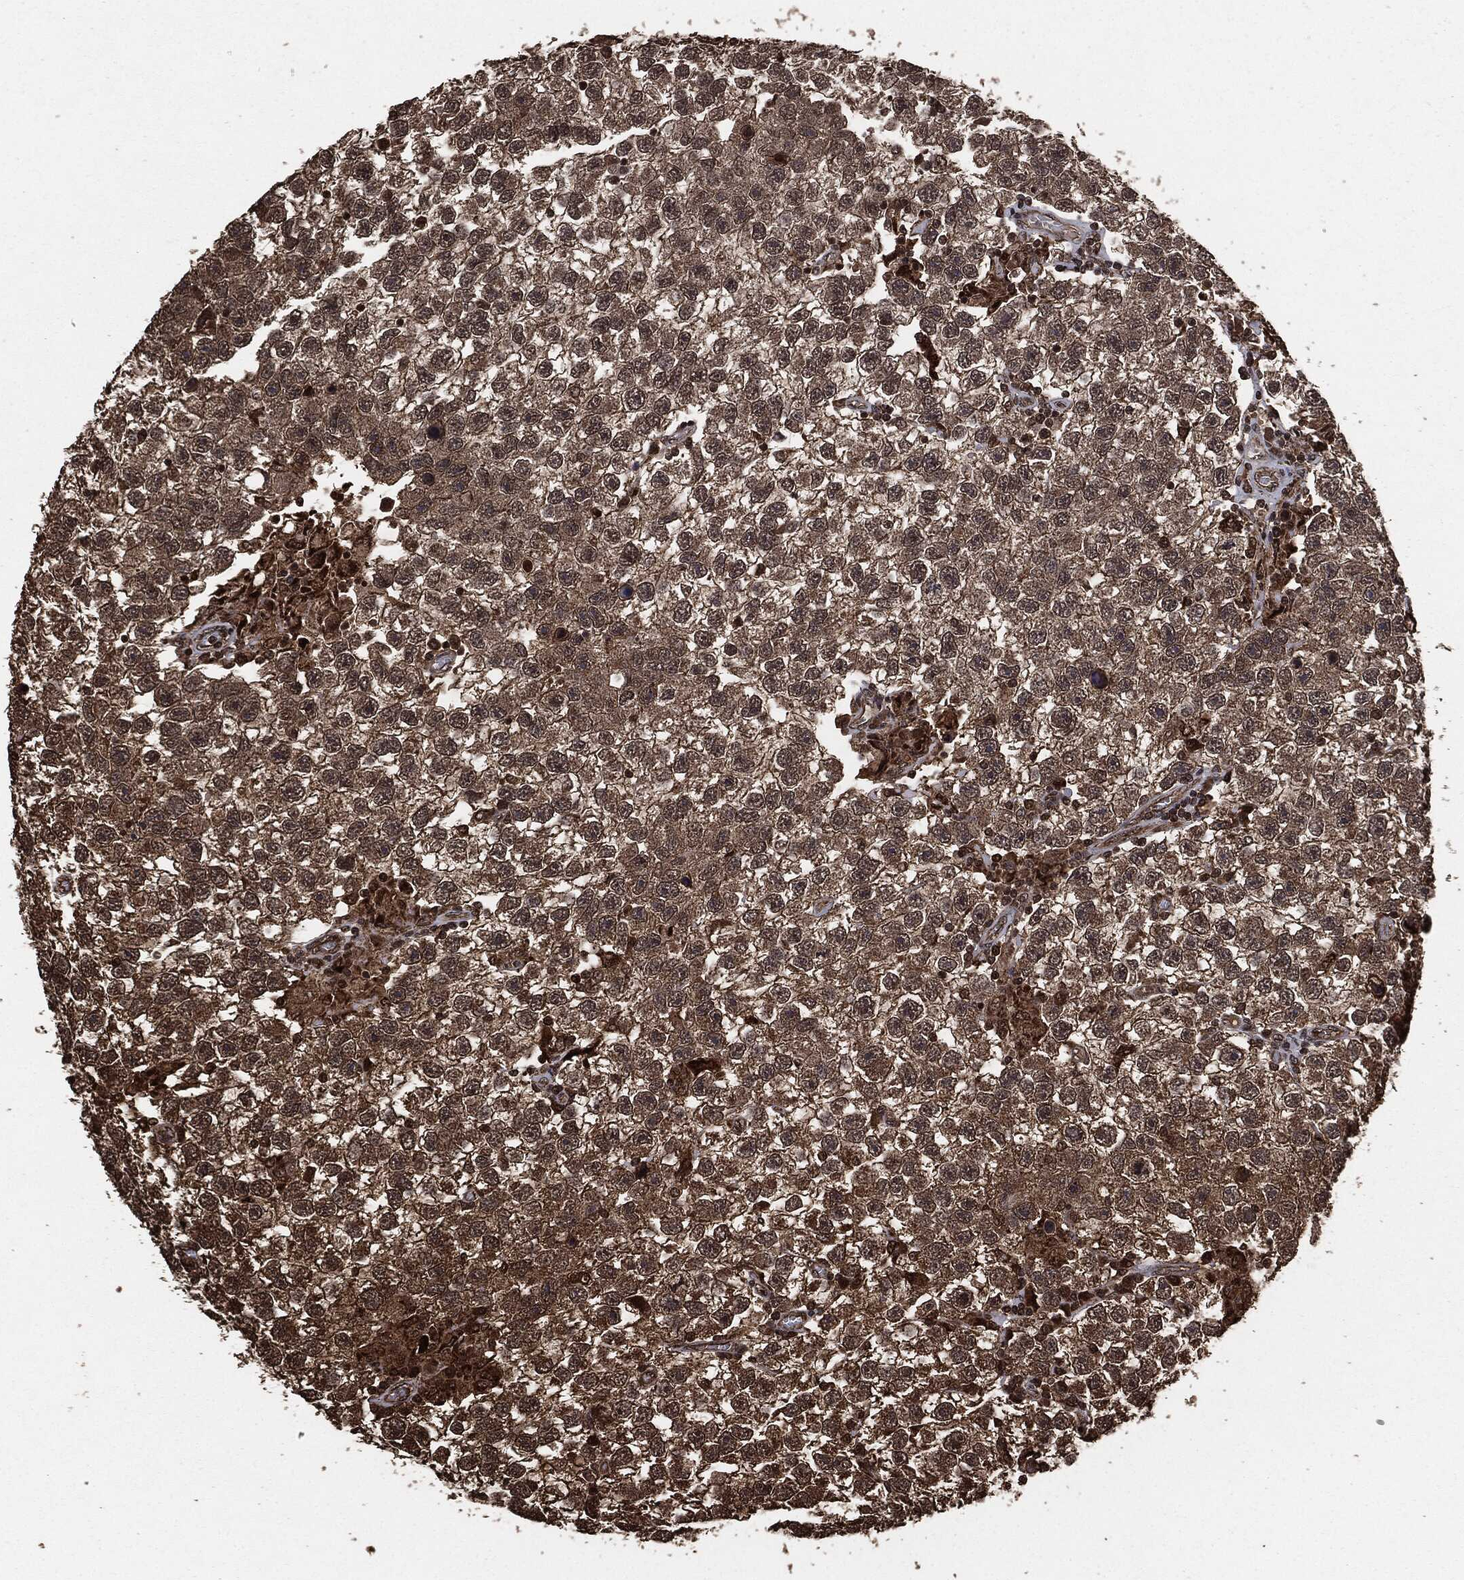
{"staining": {"intensity": "moderate", "quantity": "<25%", "location": "cytoplasmic/membranous"}, "tissue": "testis cancer", "cell_type": "Tumor cells", "image_type": "cancer", "snomed": [{"axis": "morphology", "description": "Seminoma, NOS"}, {"axis": "topography", "description": "Testis"}], "caption": "Immunohistochemistry (DAB (3,3'-diaminobenzidine)) staining of human testis cancer (seminoma) reveals moderate cytoplasmic/membranous protein expression in approximately <25% of tumor cells.", "gene": "EGFR", "patient": {"sex": "male", "age": 26}}